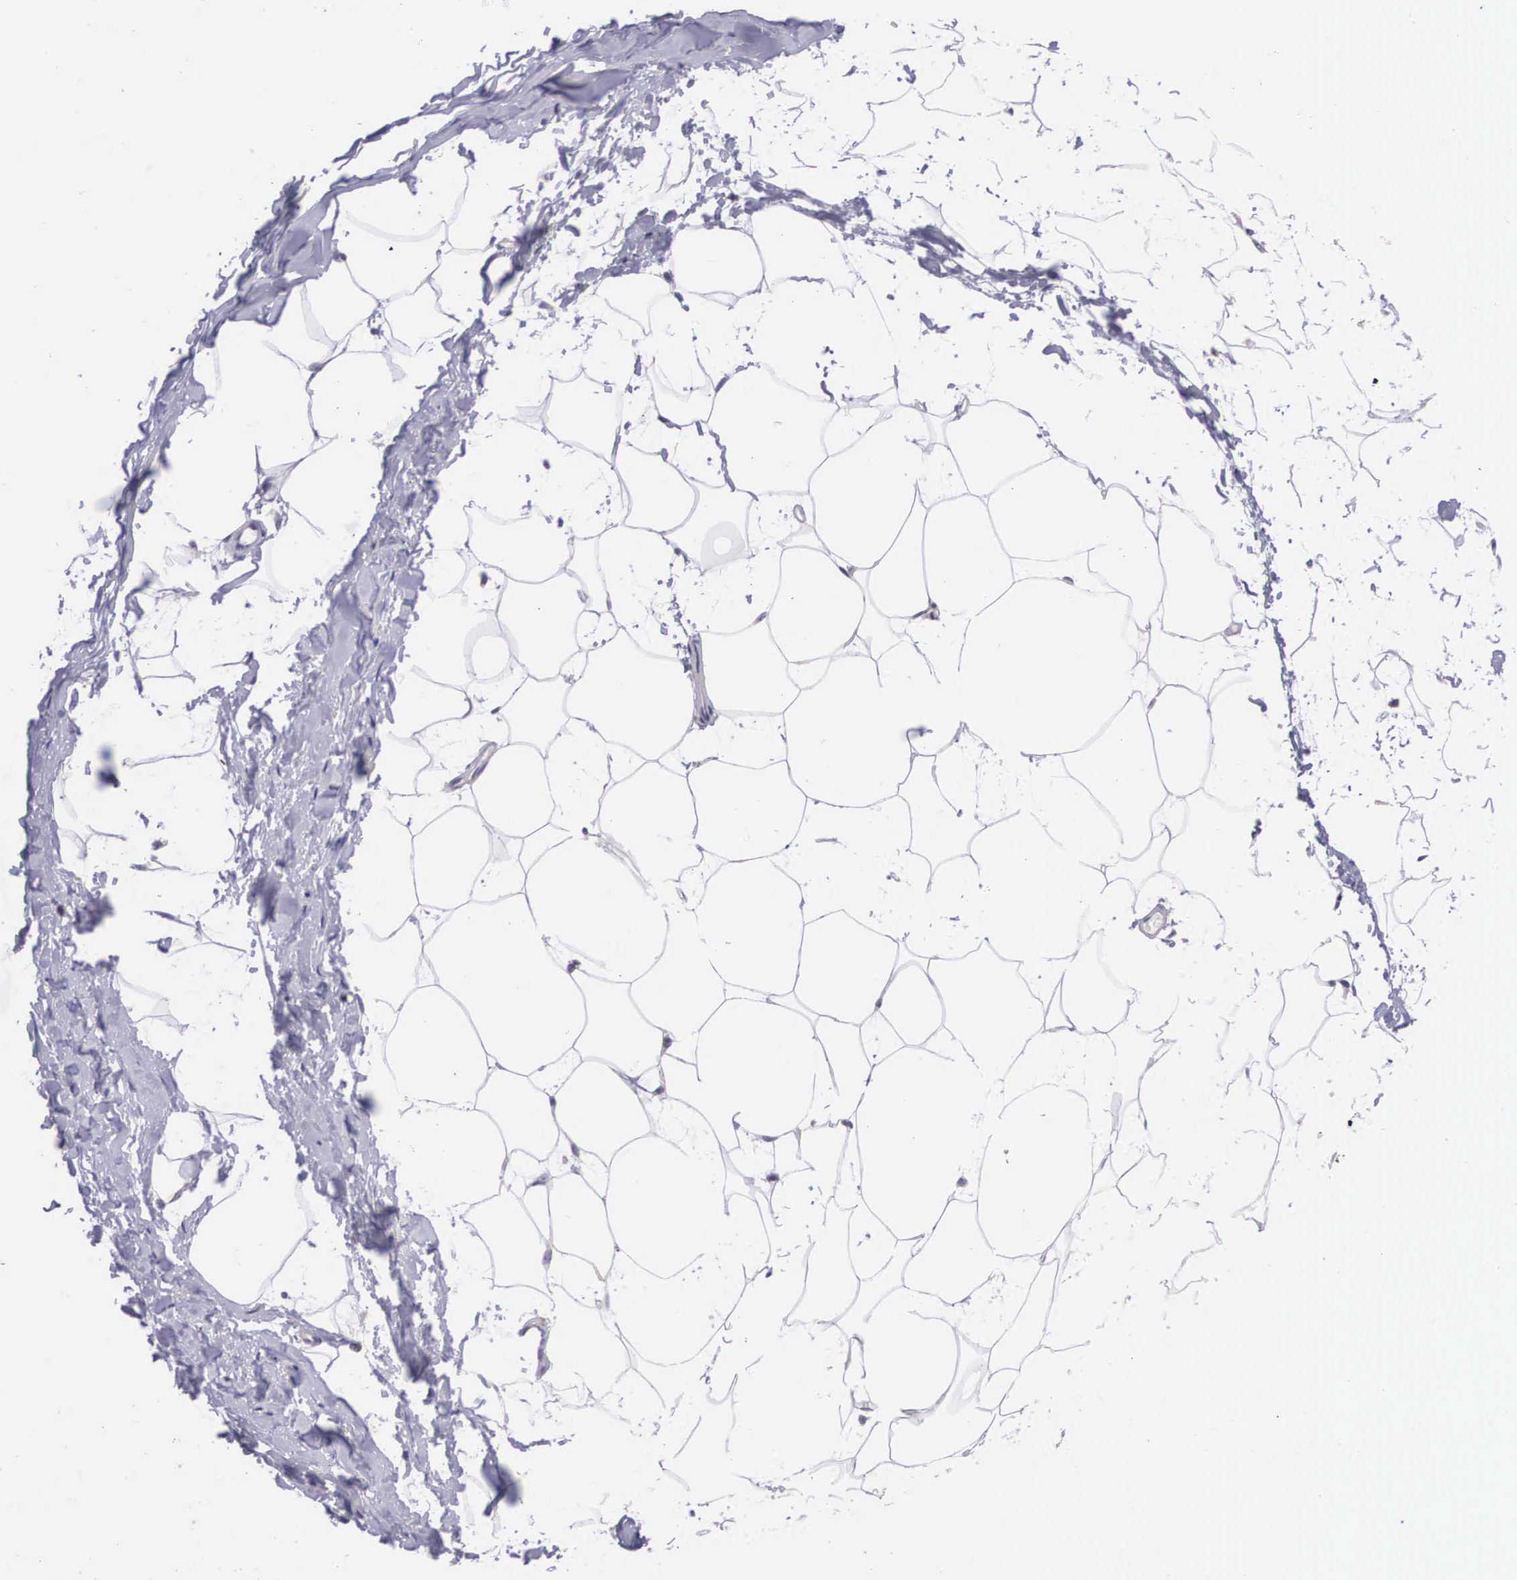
{"staining": {"intensity": "negative", "quantity": "none", "location": "none"}, "tissue": "adipose tissue", "cell_type": "Adipocytes", "image_type": "normal", "snomed": [{"axis": "morphology", "description": "Normal tissue, NOS"}, {"axis": "topography", "description": "Breast"}], "caption": "A high-resolution micrograph shows immunohistochemistry staining of normal adipose tissue, which displays no significant expression in adipocytes.", "gene": "ARG2", "patient": {"sex": "female", "age": 45}}